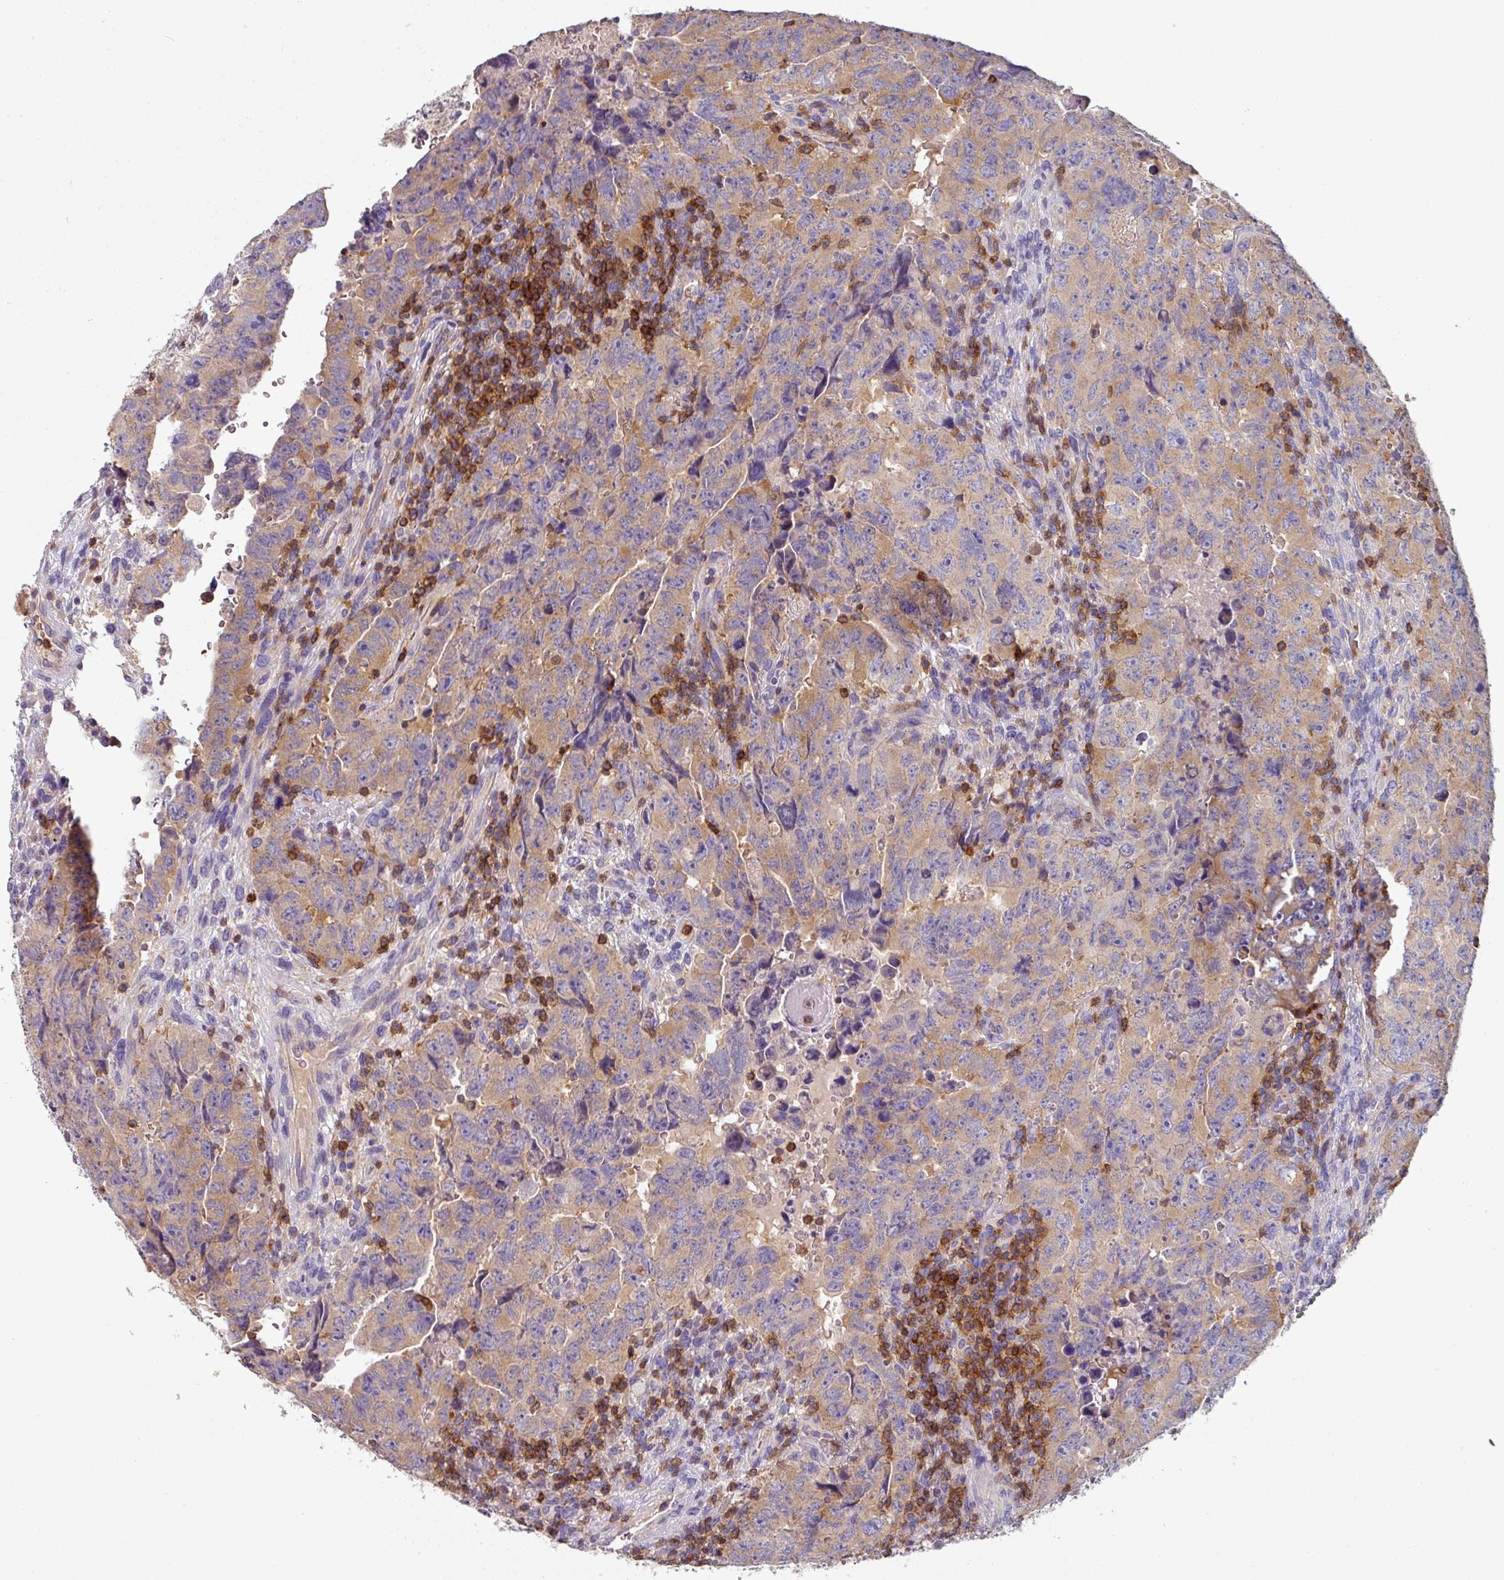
{"staining": {"intensity": "moderate", "quantity": ">75%", "location": "cytoplasmic/membranous"}, "tissue": "testis cancer", "cell_type": "Tumor cells", "image_type": "cancer", "snomed": [{"axis": "morphology", "description": "Carcinoma, Embryonal, NOS"}, {"axis": "topography", "description": "Testis"}], "caption": "Testis cancer stained for a protein shows moderate cytoplasmic/membranous positivity in tumor cells. (DAB = brown stain, brightfield microscopy at high magnification).", "gene": "CD3G", "patient": {"sex": "male", "age": 24}}